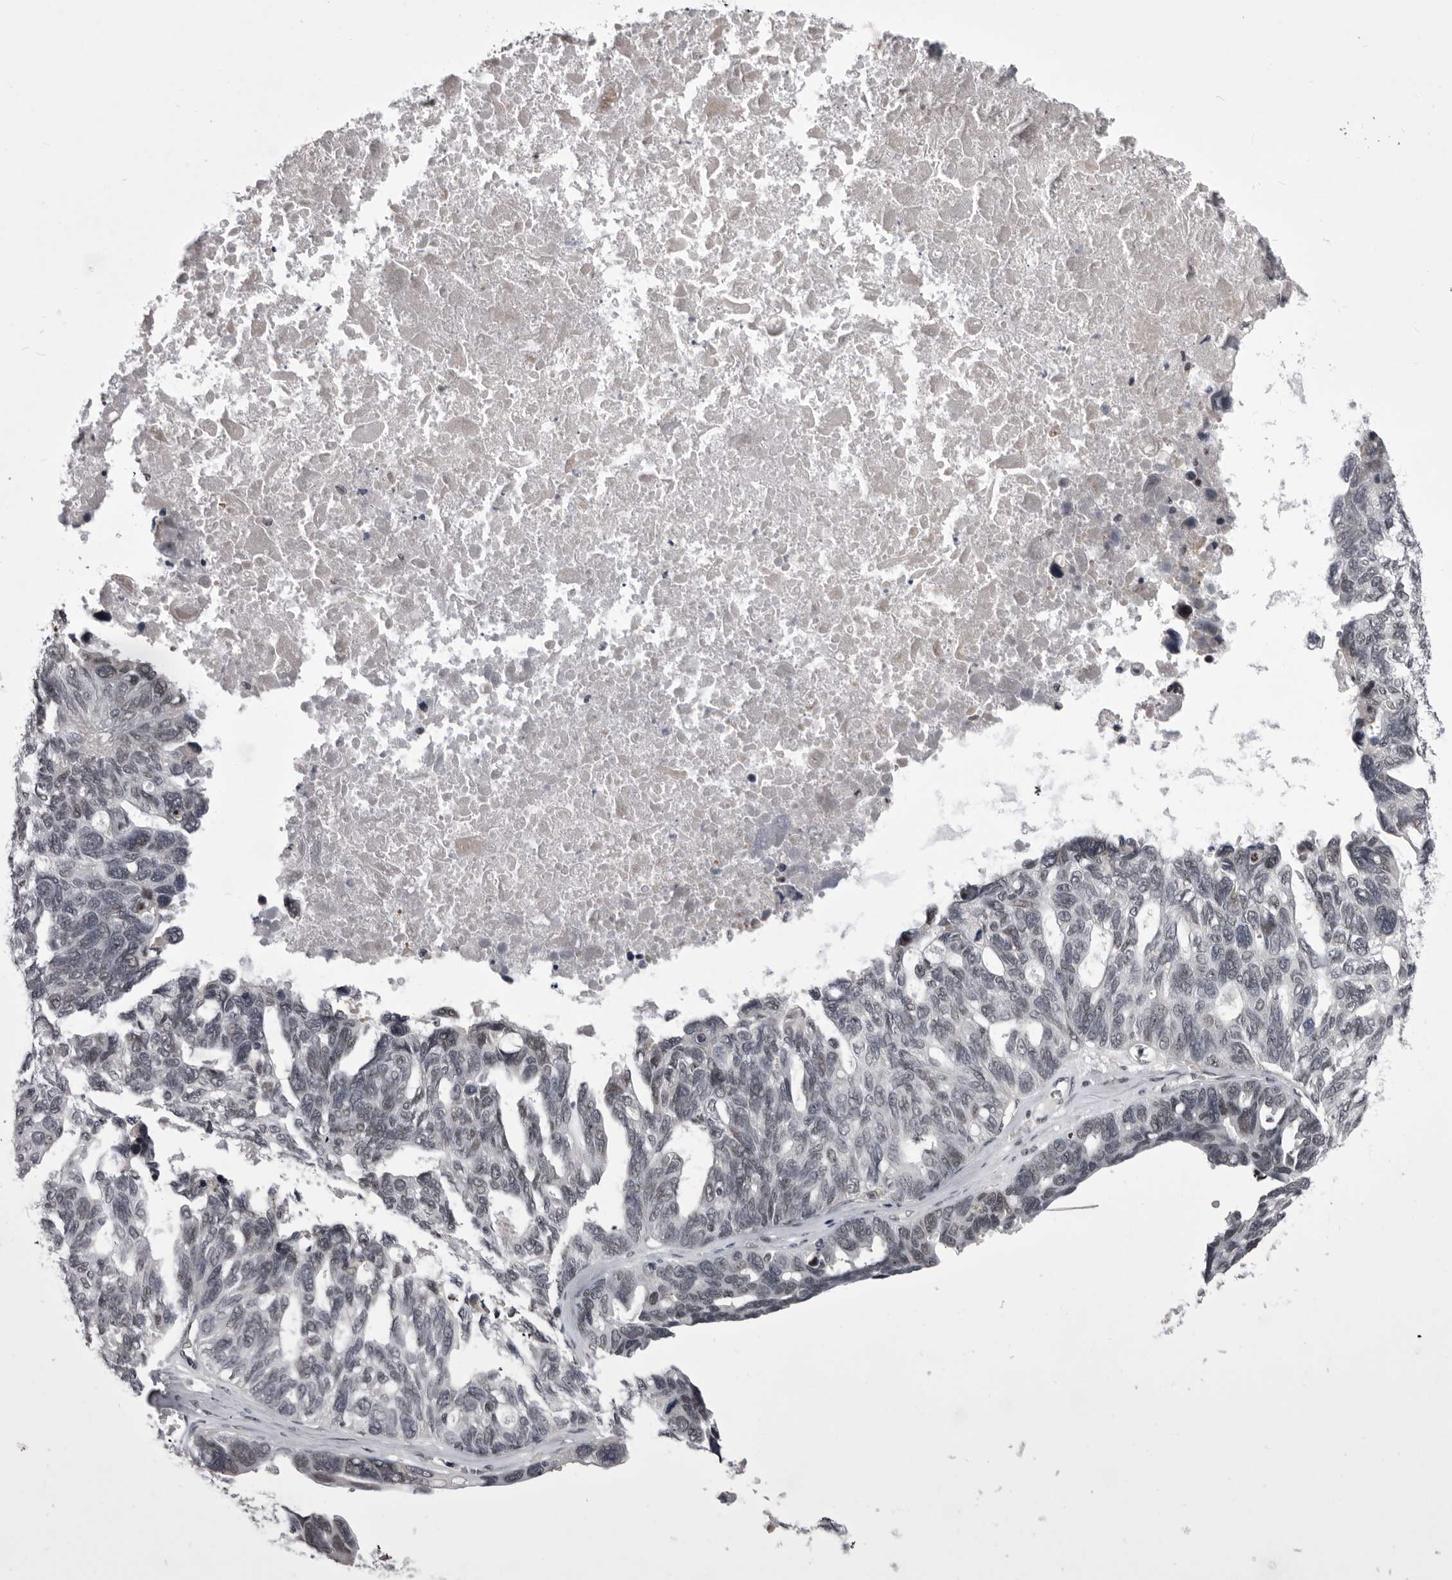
{"staining": {"intensity": "negative", "quantity": "none", "location": "none"}, "tissue": "ovarian cancer", "cell_type": "Tumor cells", "image_type": "cancer", "snomed": [{"axis": "morphology", "description": "Cystadenocarcinoma, serous, NOS"}, {"axis": "topography", "description": "Ovary"}], "caption": "Serous cystadenocarcinoma (ovarian) was stained to show a protein in brown. There is no significant positivity in tumor cells. (DAB immunohistochemistry visualized using brightfield microscopy, high magnification).", "gene": "PRPF3", "patient": {"sex": "female", "age": 79}}